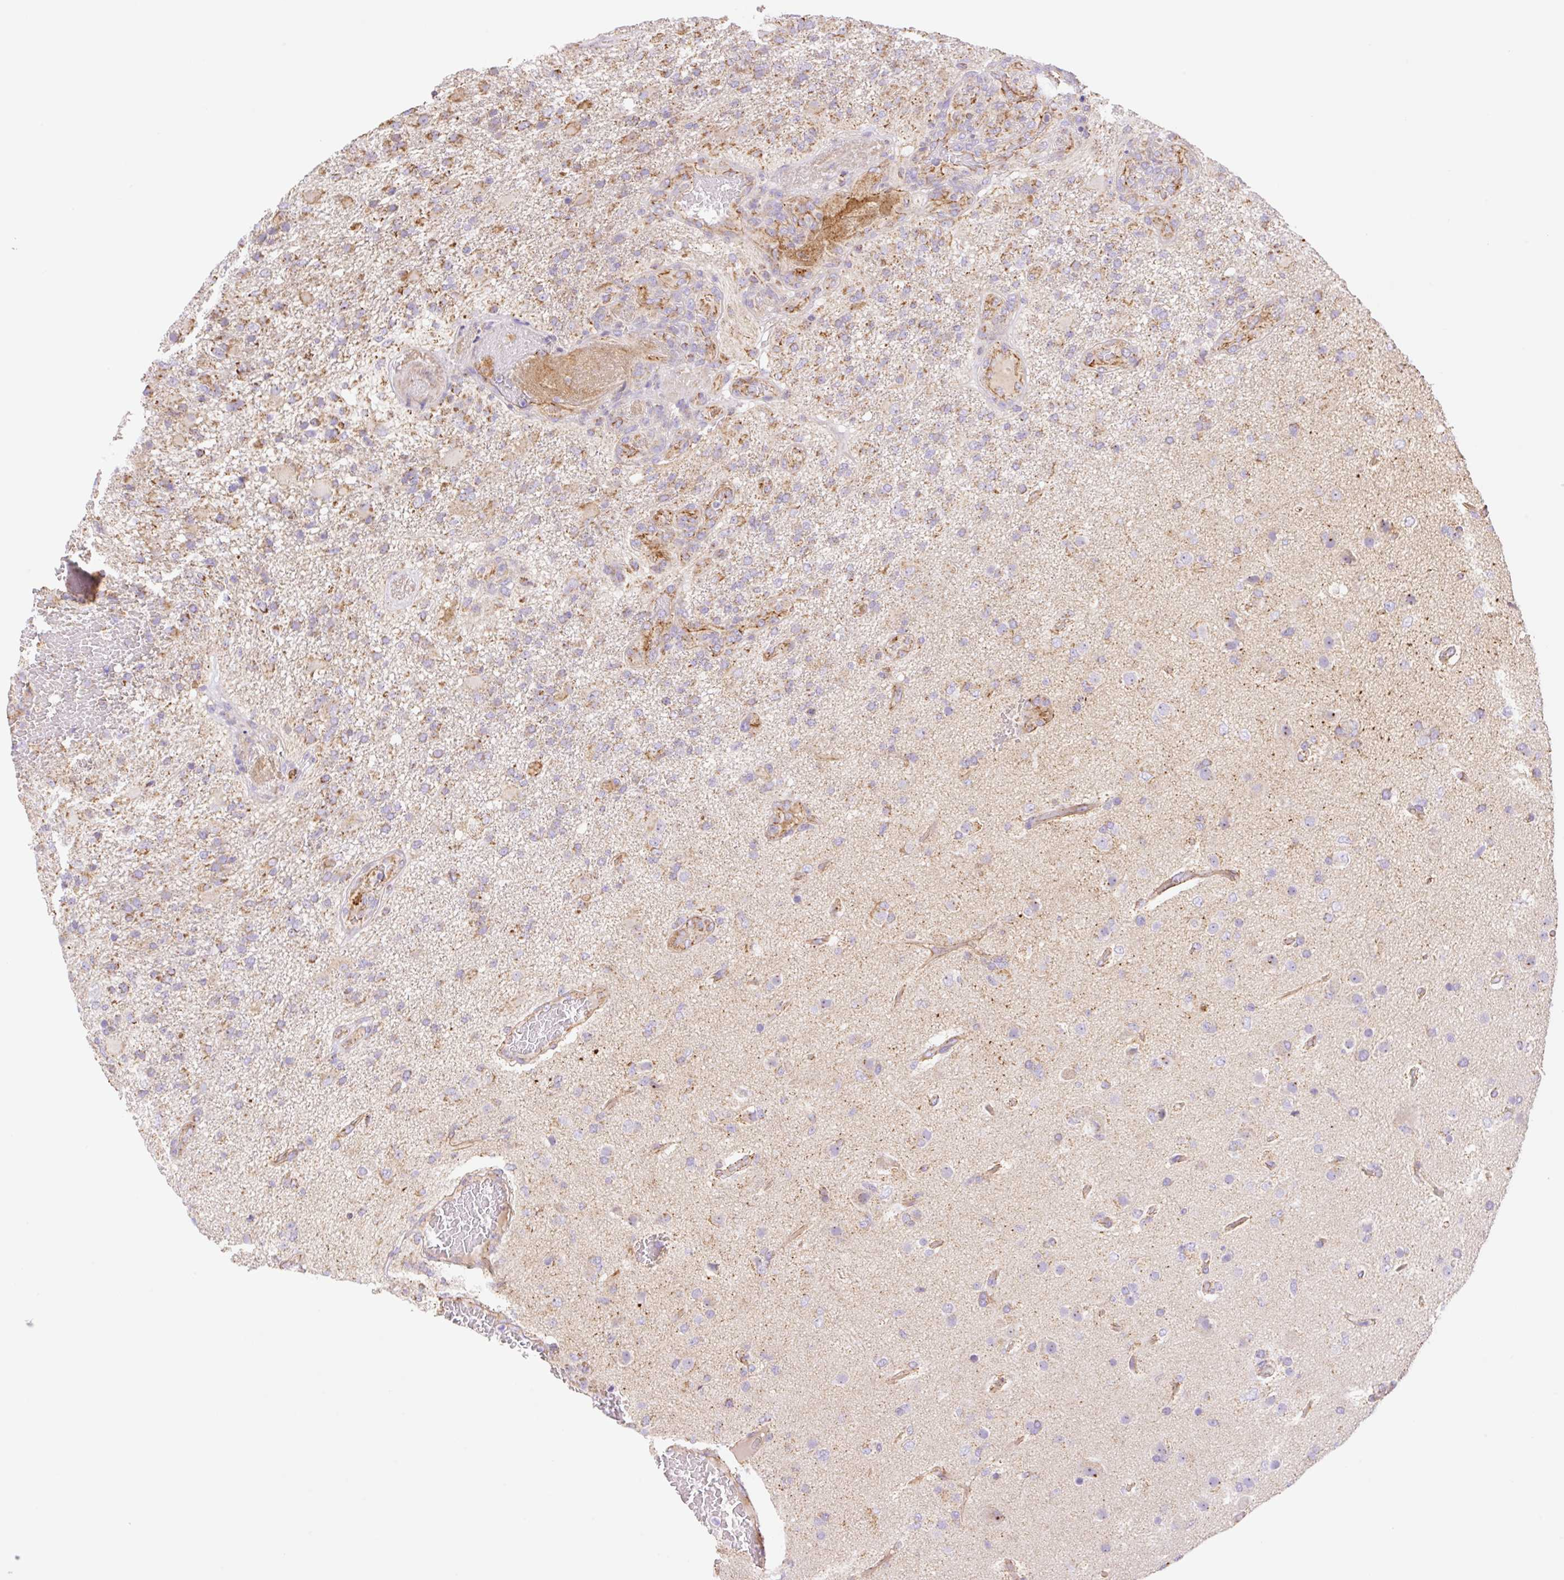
{"staining": {"intensity": "moderate", "quantity": "25%-75%", "location": "cytoplasmic/membranous"}, "tissue": "glioma", "cell_type": "Tumor cells", "image_type": "cancer", "snomed": [{"axis": "morphology", "description": "Glioma, malignant, High grade"}, {"axis": "topography", "description": "Brain"}], "caption": "Immunohistochemistry of human malignant glioma (high-grade) displays medium levels of moderate cytoplasmic/membranous expression in approximately 25%-75% of tumor cells. The staining was performed using DAB (3,3'-diaminobenzidine) to visualize the protein expression in brown, while the nuclei were stained in blue with hematoxylin (Magnification: 20x).", "gene": "ESAM", "patient": {"sex": "female", "age": 74}}